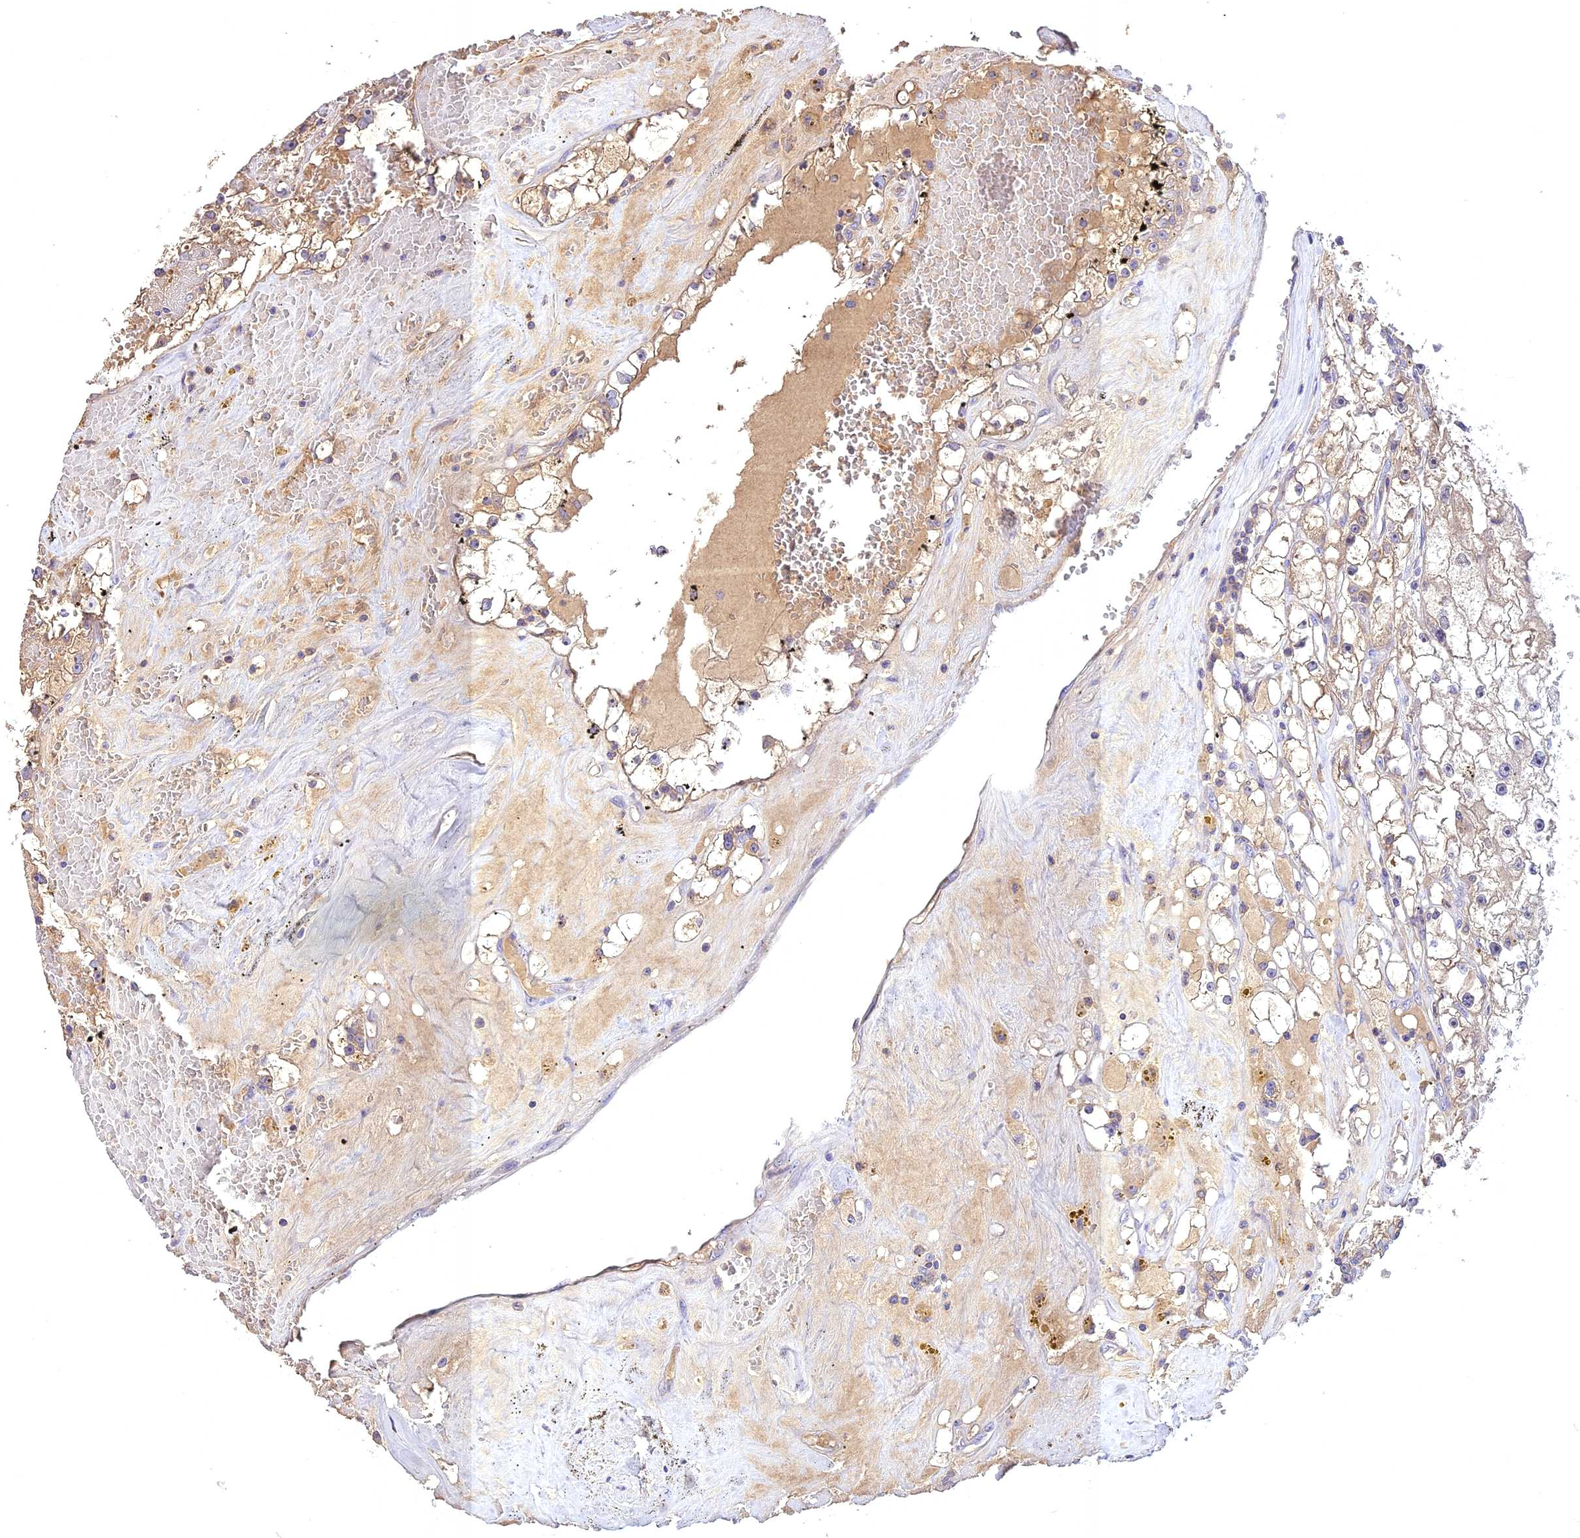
{"staining": {"intensity": "moderate", "quantity": "25%-75%", "location": "cytoplasmic/membranous"}, "tissue": "renal cancer", "cell_type": "Tumor cells", "image_type": "cancer", "snomed": [{"axis": "morphology", "description": "Adenocarcinoma, NOS"}, {"axis": "topography", "description": "Kidney"}], "caption": "Immunohistochemistry (IHC) of human renal cancer (adenocarcinoma) reveals medium levels of moderate cytoplasmic/membranous staining in approximately 25%-75% of tumor cells.", "gene": "NUDT8", "patient": {"sex": "male", "age": 56}}